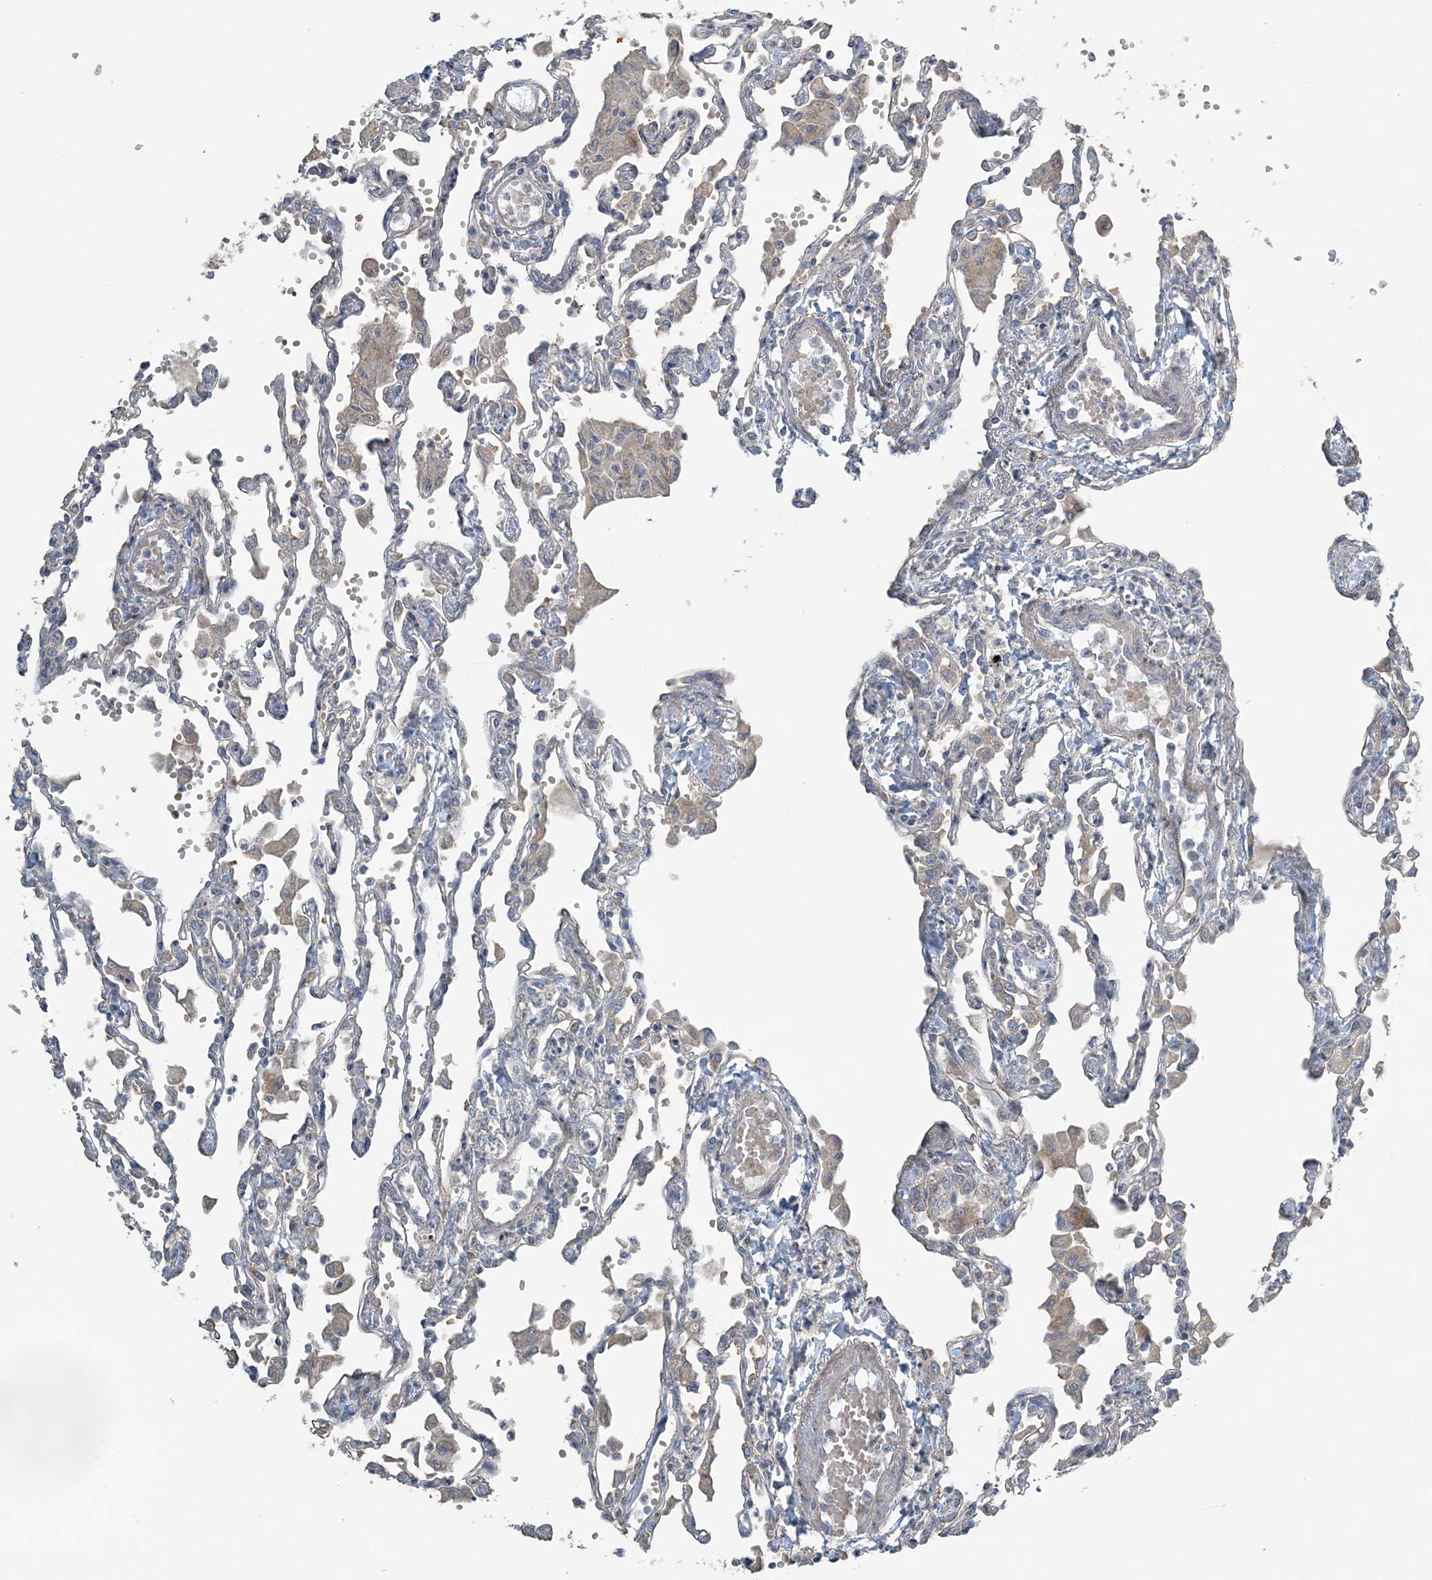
{"staining": {"intensity": "negative", "quantity": "none", "location": "none"}, "tissue": "lung", "cell_type": "Alveolar cells", "image_type": "normal", "snomed": [{"axis": "morphology", "description": "Normal tissue, NOS"}, {"axis": "topography", "description": "Bronchus"}, {"axis": "topography", "description": "Lung"}], "caption": "The image demonstrates no significant expression in alveolar cells of lung.", "gene": "SLC4A10", "patient": {"sex": "female", "age": 49}}